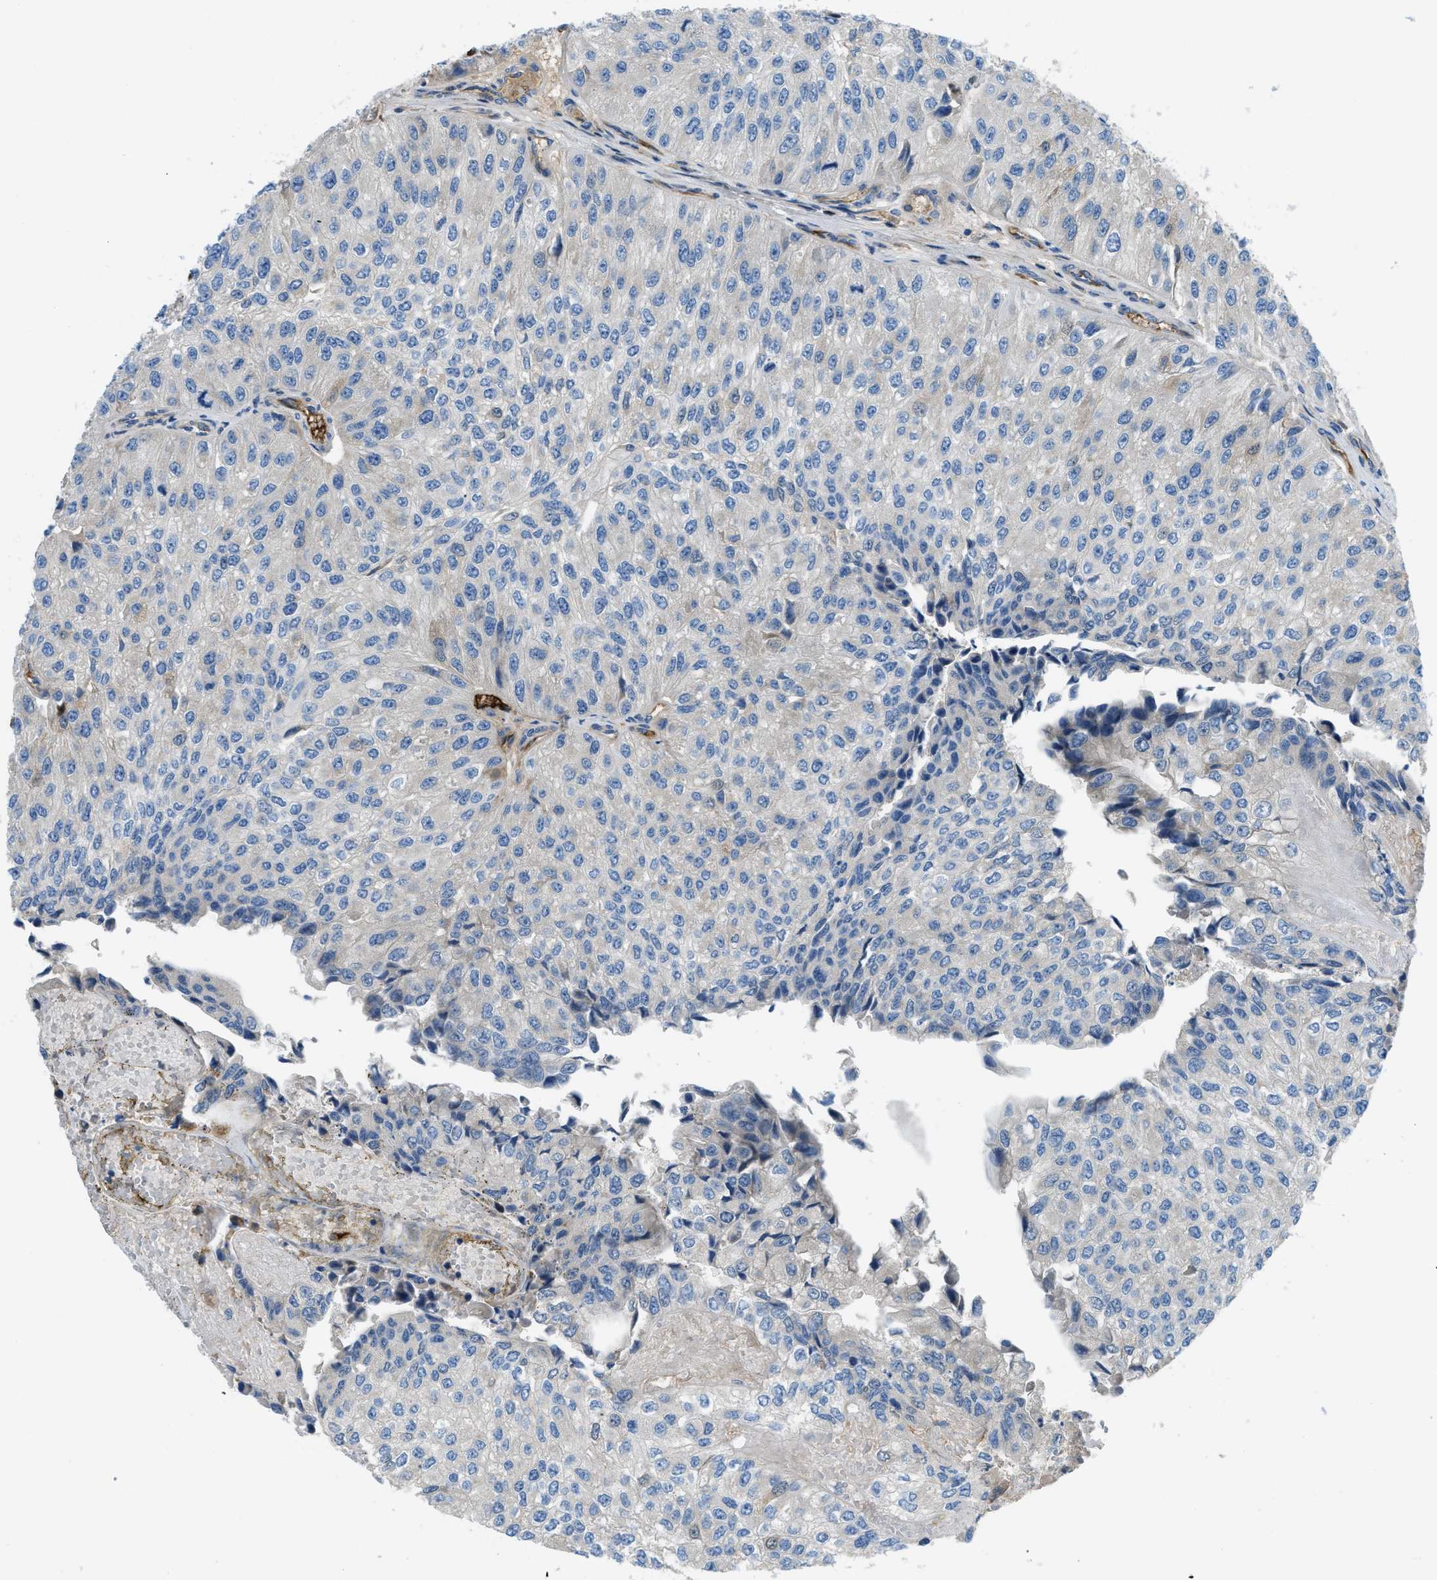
{"staining": {"intensity": "negative", "quantity": "none", "location": "none"}, "tissue": "urothelial cancer", "cell_type": "Tumor cells", "image_type": "cancer", "snomed": [{"axis": "morphology", "description": "Urothelial carcinoma, High grade"}, {"axis": "topography", "description": "Kidney"}, {"axis": "topography", "description": "Urinary bladder"}], "caption": "An IHC photomicrograph of urothelial cancer is shown. There is no staining in tumor cells of urothelial cancer.", "gene": "COL15A1", "patient": {"sex": "male", "age": 77}}